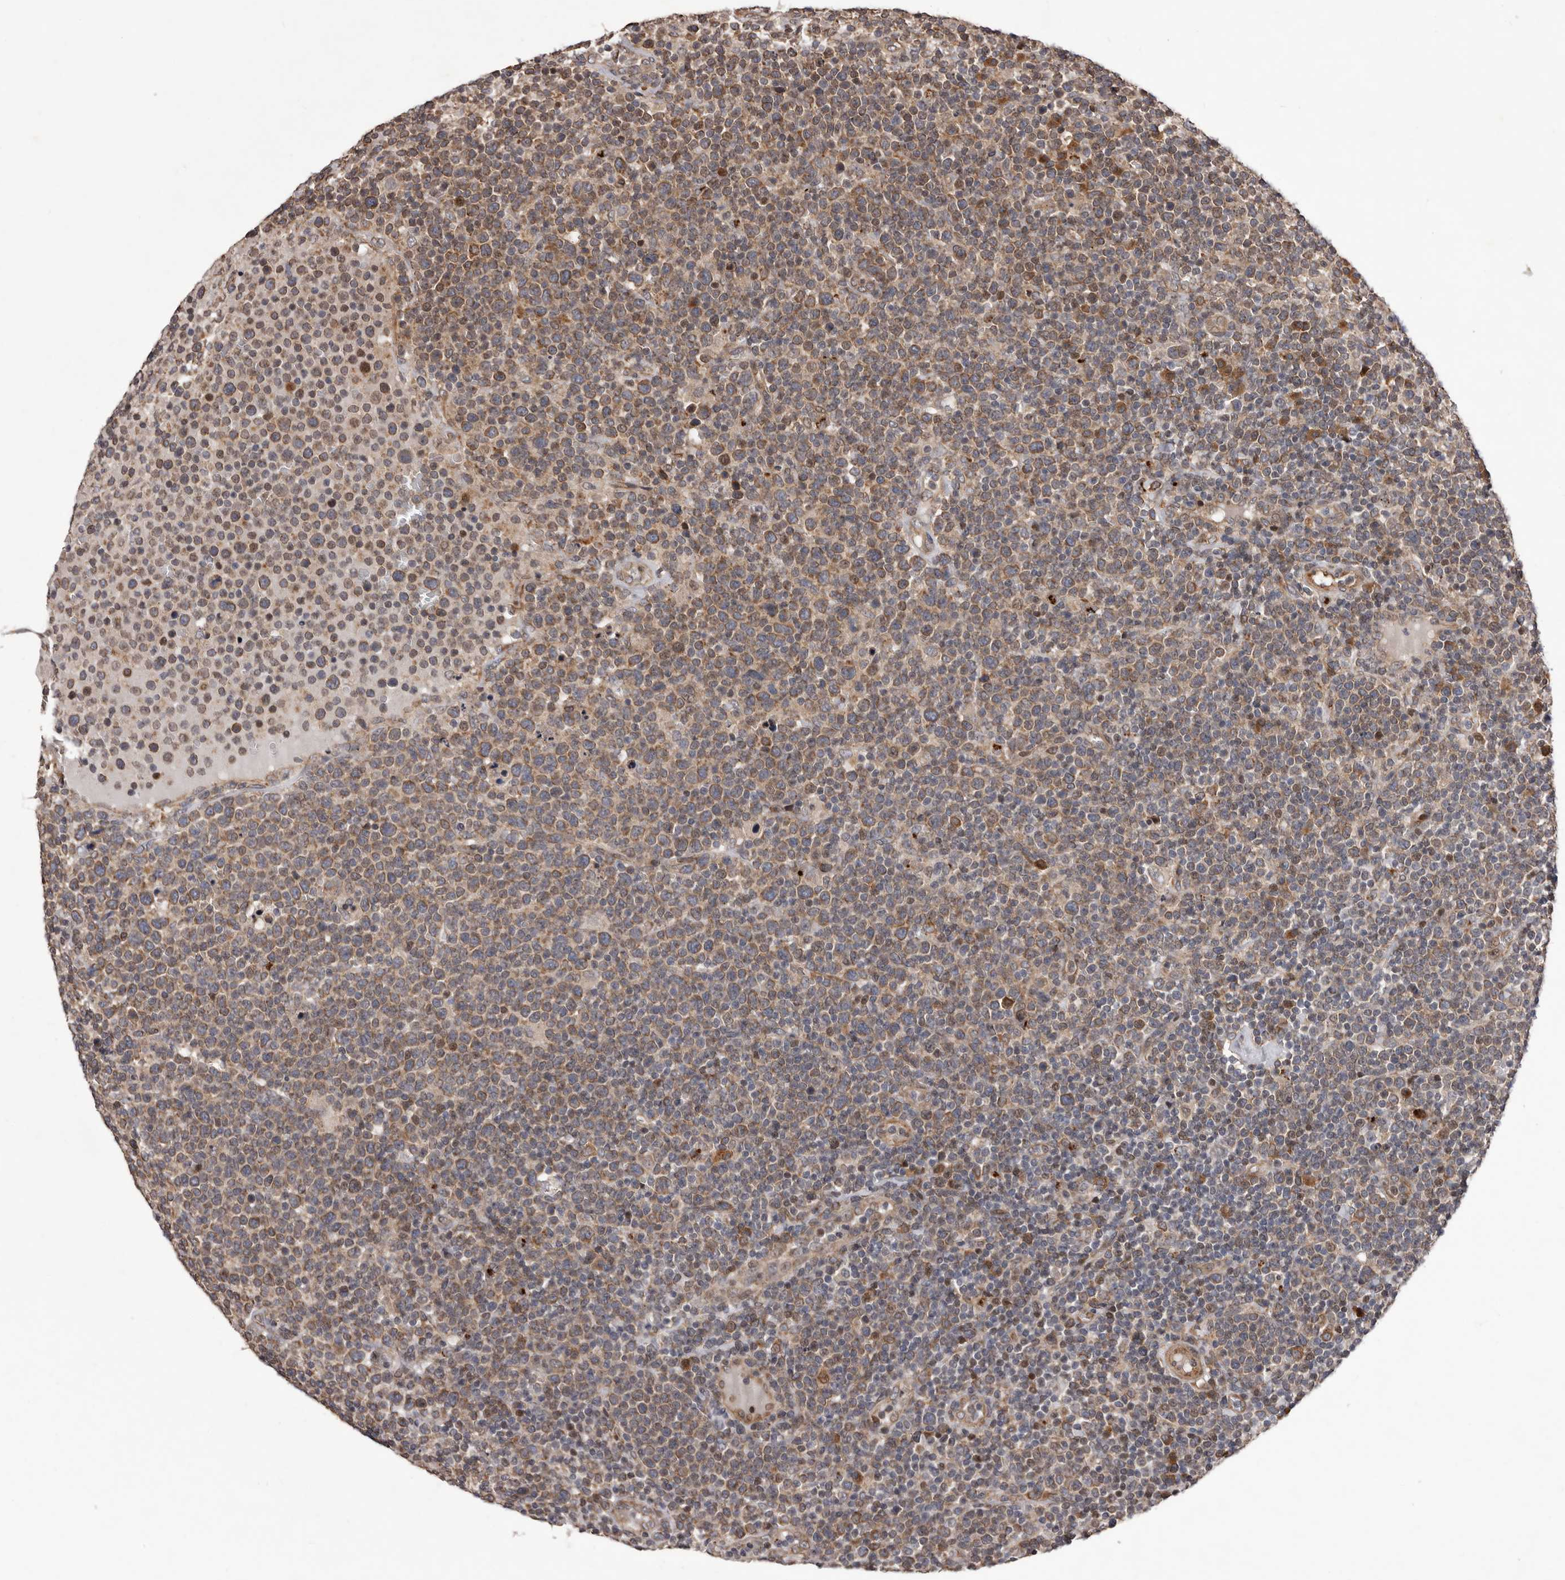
{"staining": {"intensity": "moderate", "quantity": ">75%", "location": "cytoplasmic/membranous"}, "tissue": "lymphoma", "cell_type": "Tumor cells", "image_type": "cancer", "snomed": [{"axis": "morphology", "description": "Malignant lymphoma, non-Hodgkin's type, High grade"}, {"axis": "topography", "description": "Lymph node"}], "caption": "Moderate cytoplasmic/membranous protein expression is appreciated in approximately >75% of tumor cells in lymphoma. Ihc stains the protein in brown and the nuclei are stained blue.", "gene": "GADD45B", "patient": {"sex": "male", "age": 61}}